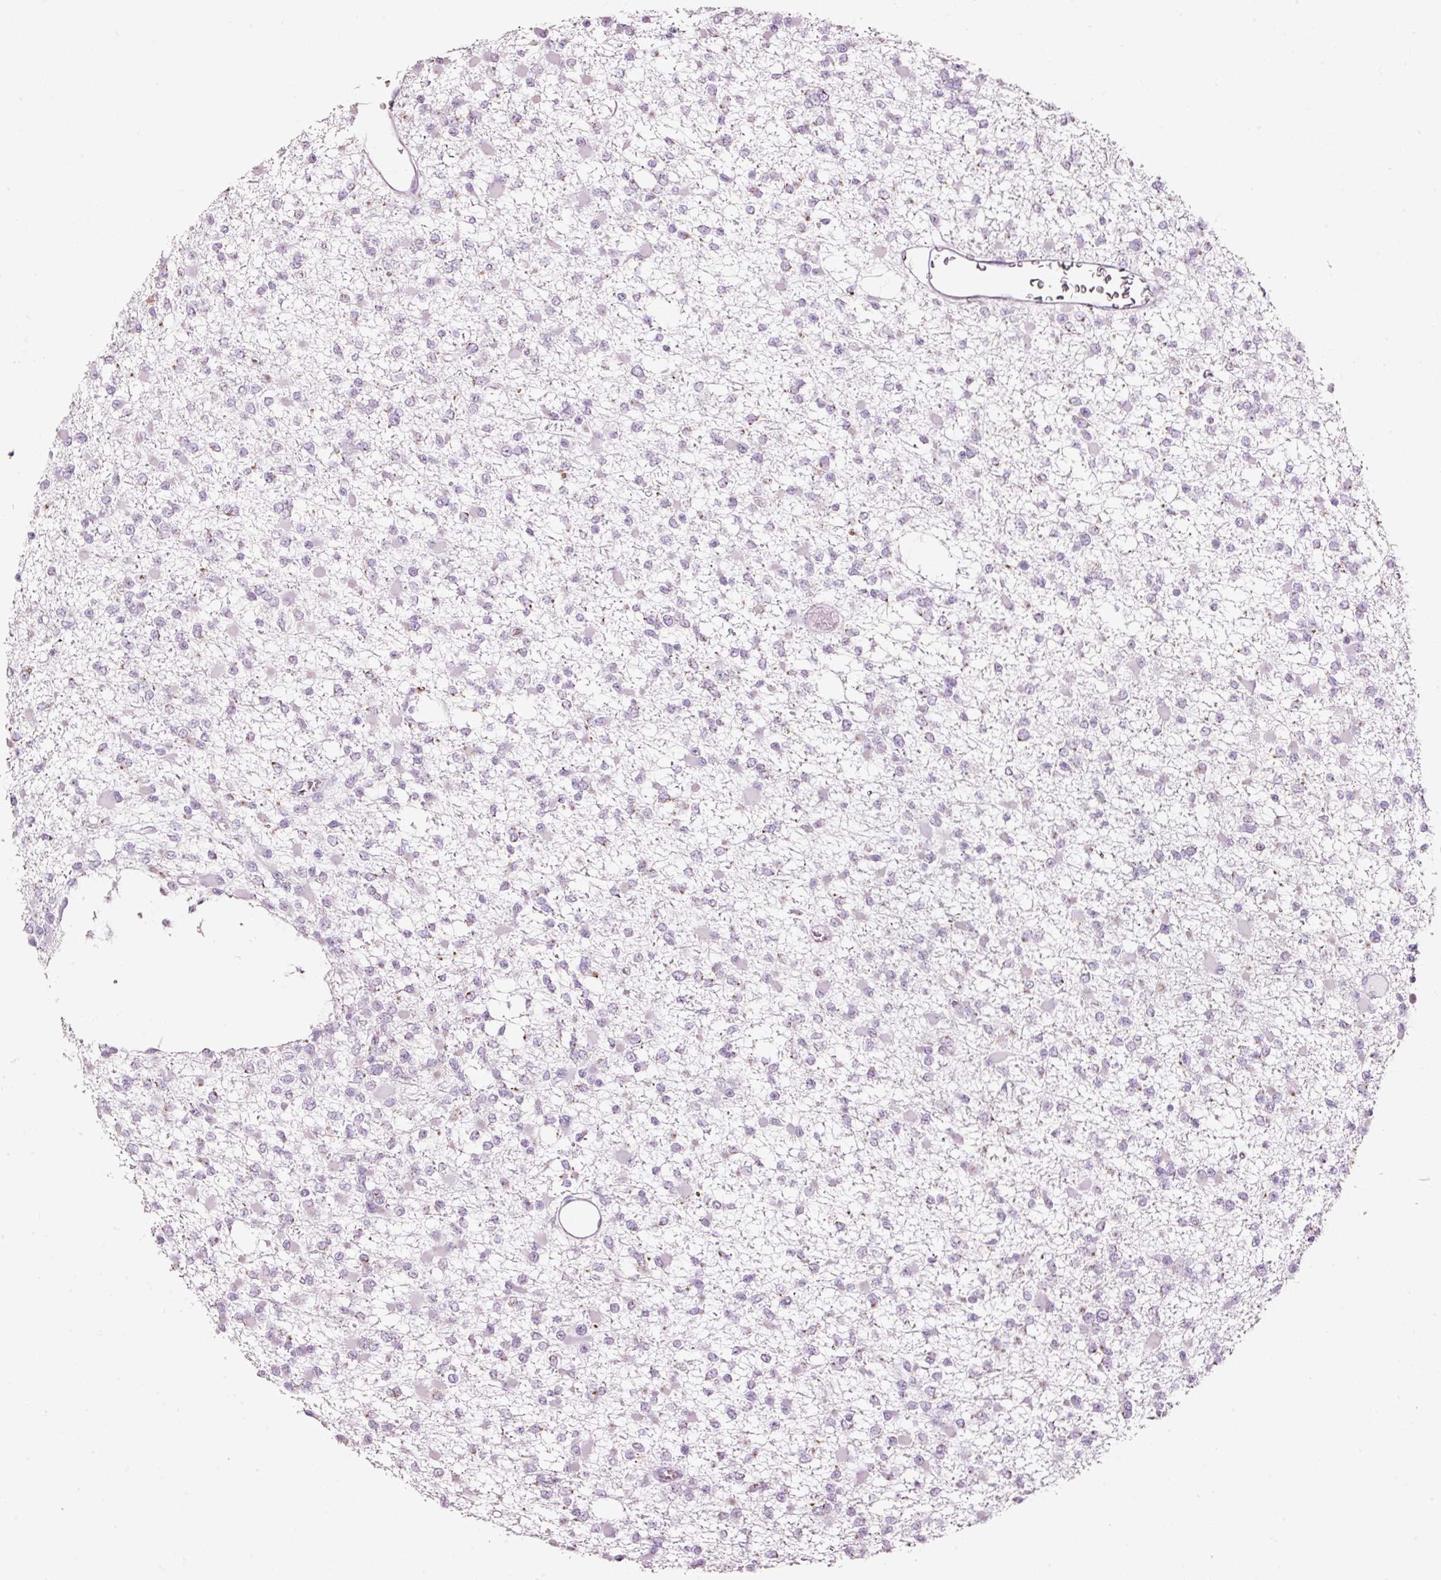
{"staining": {"intensity": "weak", "quantity": "<25%", "location": "cytoplasmic/membranous"}, "tissue": "glioma", "cell_type": "Tumor cells", "image_type": "cancer", "snomed": [{"axis": "morphology", "description": "Glioma, malignant, Low grade"}, {"axis": "topography", "description": "Brain"}], "caption": "There is no significant positivity in tumor cells of malignant glioma (low-grade). The staining is performed using DAB brown chromogen with nuclei counter-stained in using hematoxylin.", "gene": "SDF4", "patient": {"sex": "female", "age": 22}}